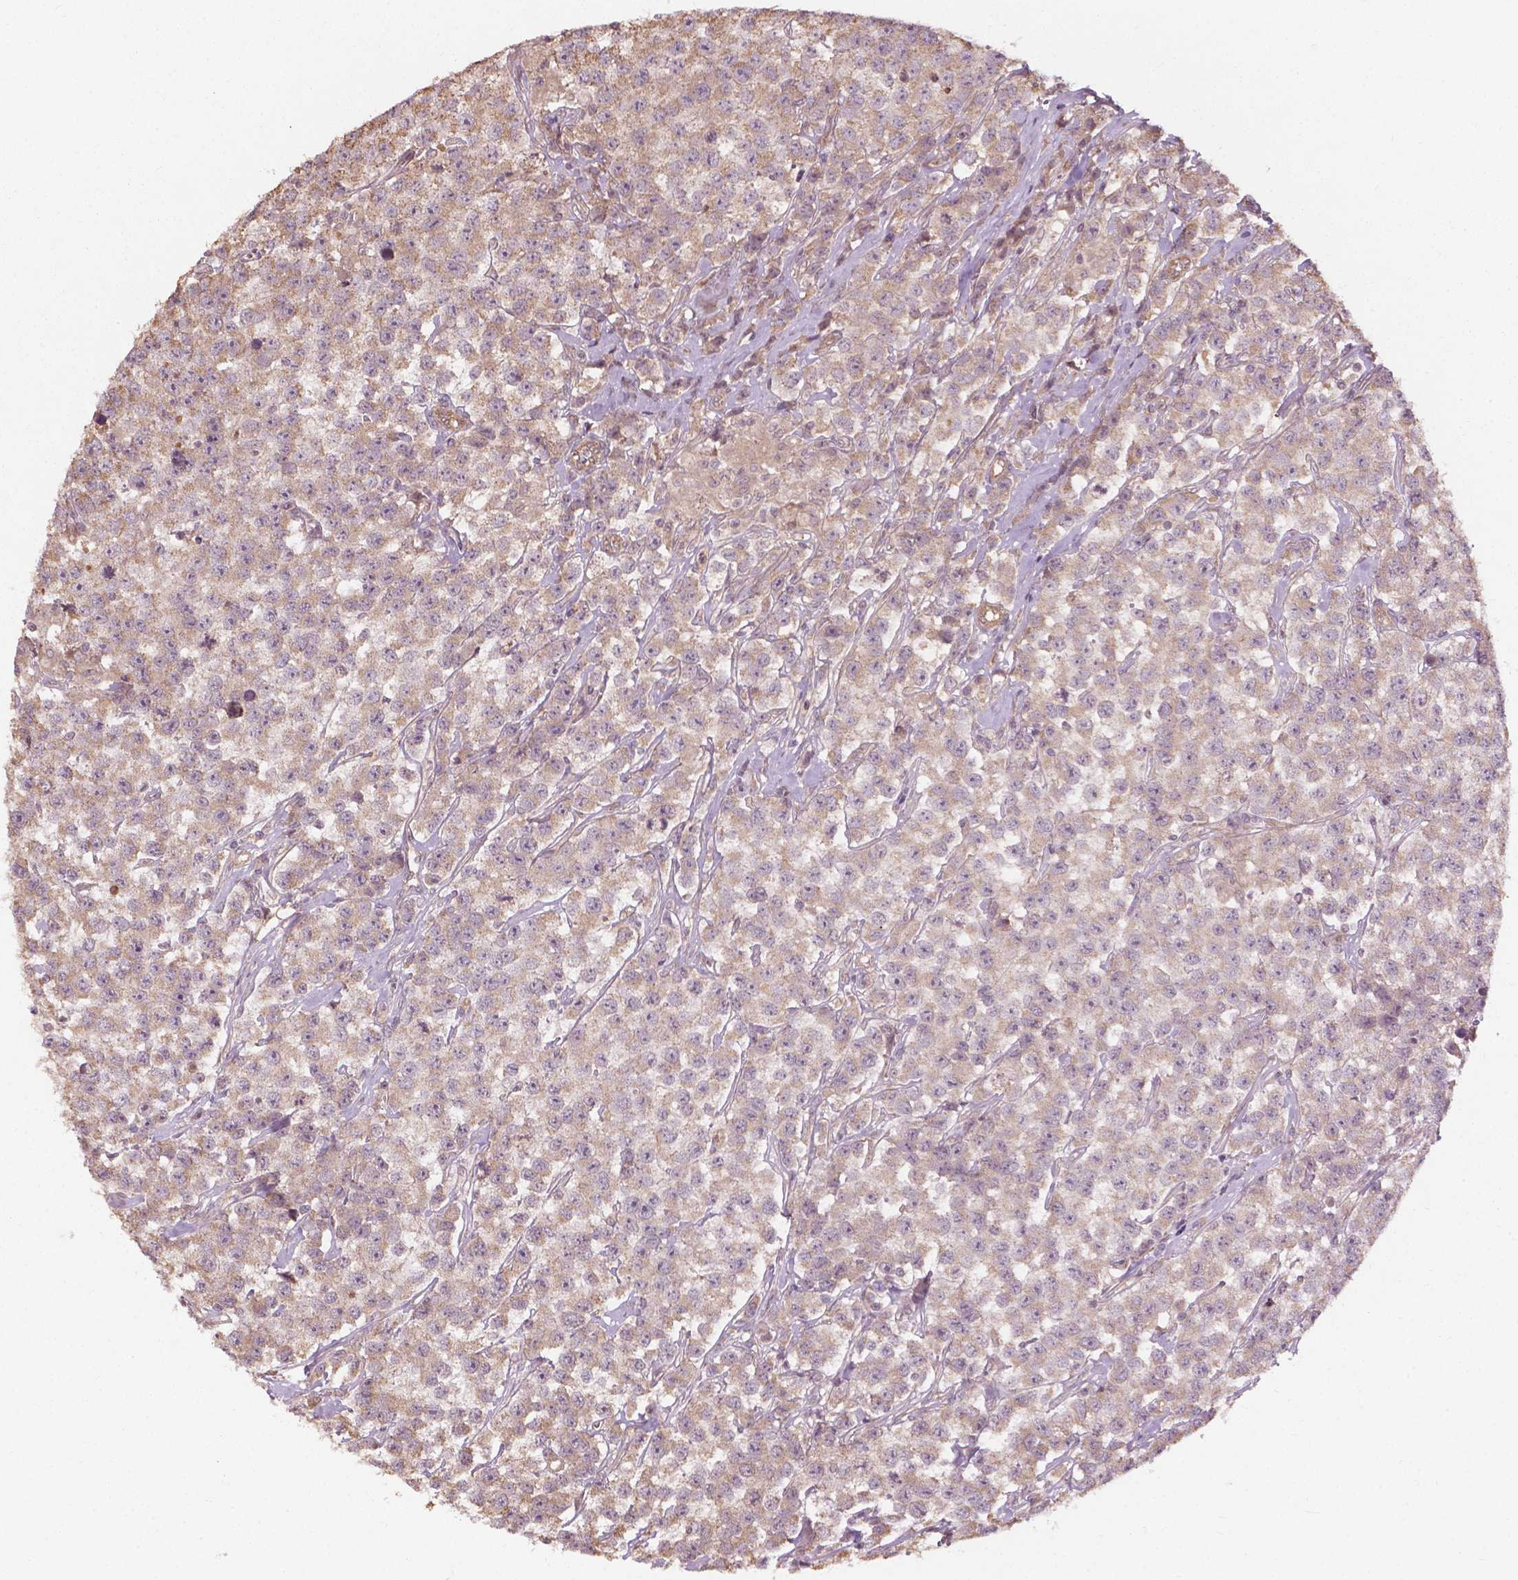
{"staining": {"intensity": "weak", "quantity": "25%-75%", "location": "cytoplasmic/membranous"}, "tissue": "testis cancer", "cell_type": "Tumor cells", "image_type": "cancer", "snomed": [{"axis": "morphology", "description": "Seminoma, NOS"}, {"axis": "topography", "description": "Testis"}], "caption": "Seminoma (testis) stained for a protein (brown) reveals weak cytoplasmic/membranous positive staining in approximately 25%-75% of tumor cells.", "gene": "CDC42BPA", "patient": {"sex": "male", "age": 59}}